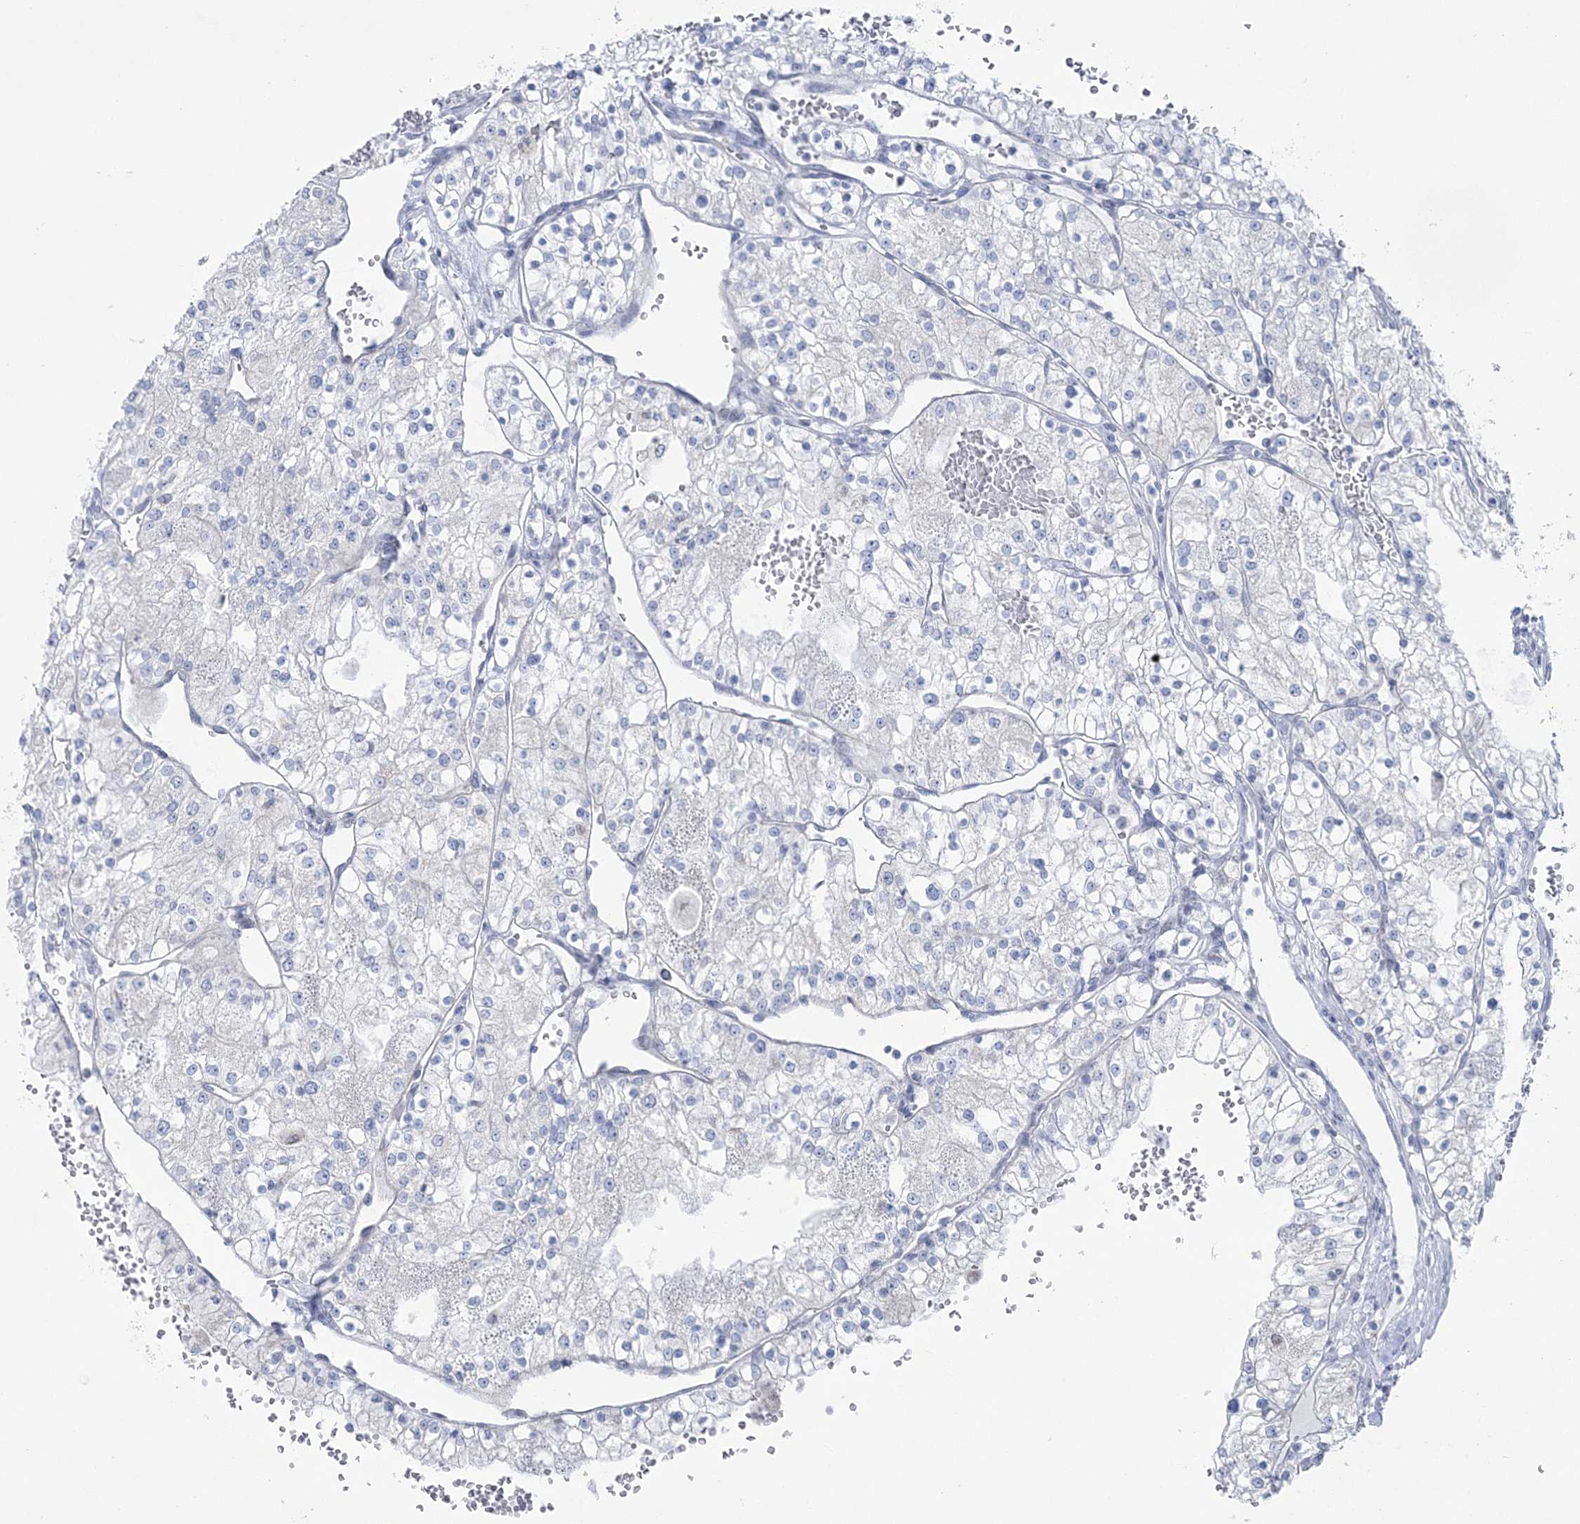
{"staining": {"intensity": "negative", "quantity": "none", "location": "none"}, "tissue": "renal cancer", "cell_type": "Tumor cells", "image_type": "cancer", "snomed": [{"axis": "morphology", "description": "Normal tissue, NOS"}, {"axis": "morphology", "description": "Adenocarcinoma, NOS"}, {"axis": "topography", "description": "Kidney"}], "caption": "Human renal adenocarcinoma stained for a protein using immunohistochemistry shows no staining in tumor cells.", "gene": "ZNF843", "patient": {"sex": "male", "age": 68}}